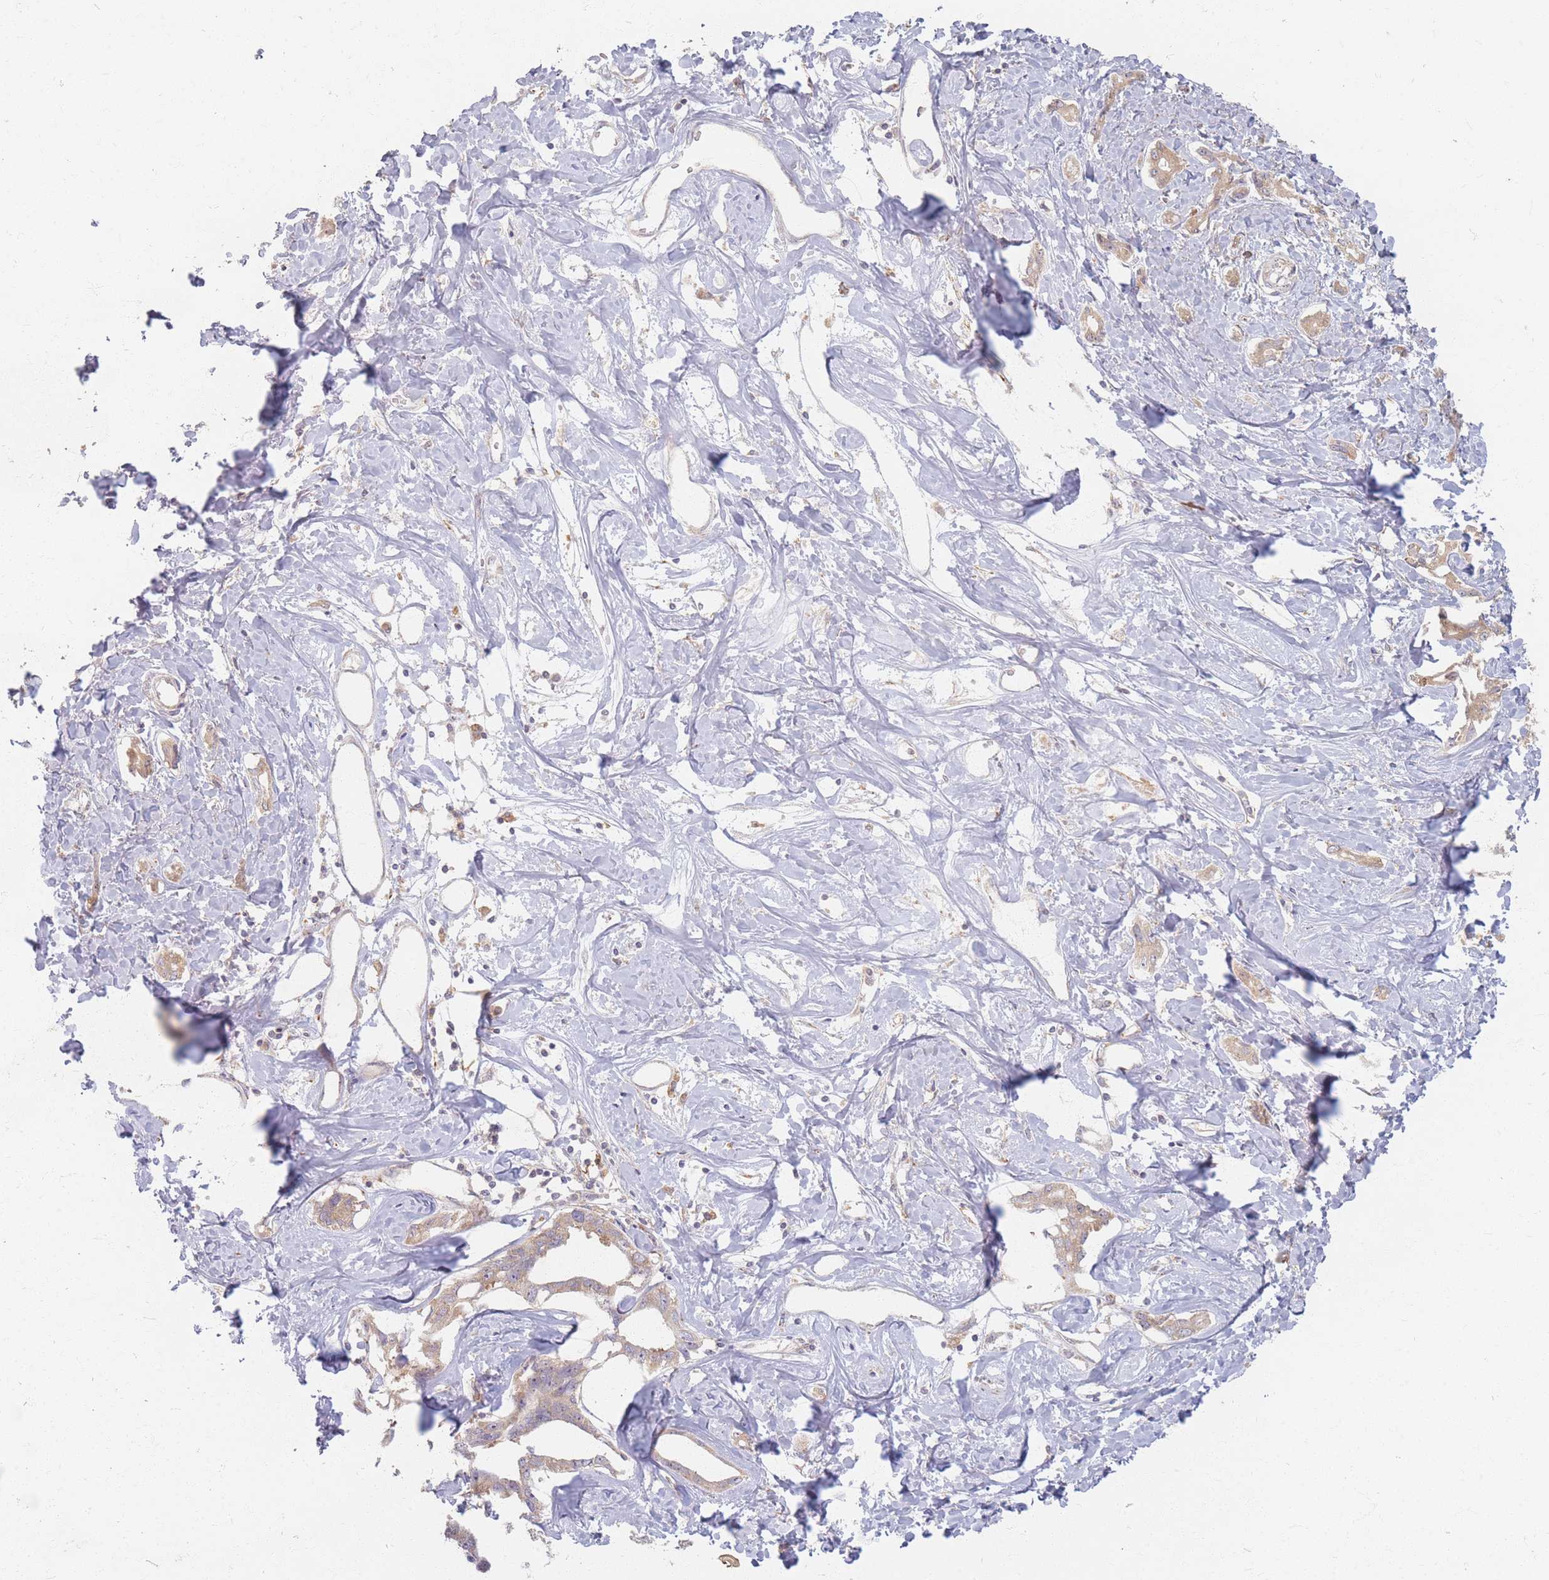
{"staining": {"intensity": "weak", "quantity": ">75%", "location": "cytoplasmic/membranous"}, "tissue": "liver cancer", "cell_type": "Tumor cells", "image_type": "cancer", "snomed": [{"axis": "morphology", "description": "Cholangiocarcinoma"}, {"axis": "topography", "description": "Liver"}], "caption": "The immunohistochemical stain highlights weak cytoplasmic/membranous positivity in tumor cells of liver cholangiocarcinoma tissue.", "gene": "SMIM14", "patient": {"sex": "male", "age": 59}}